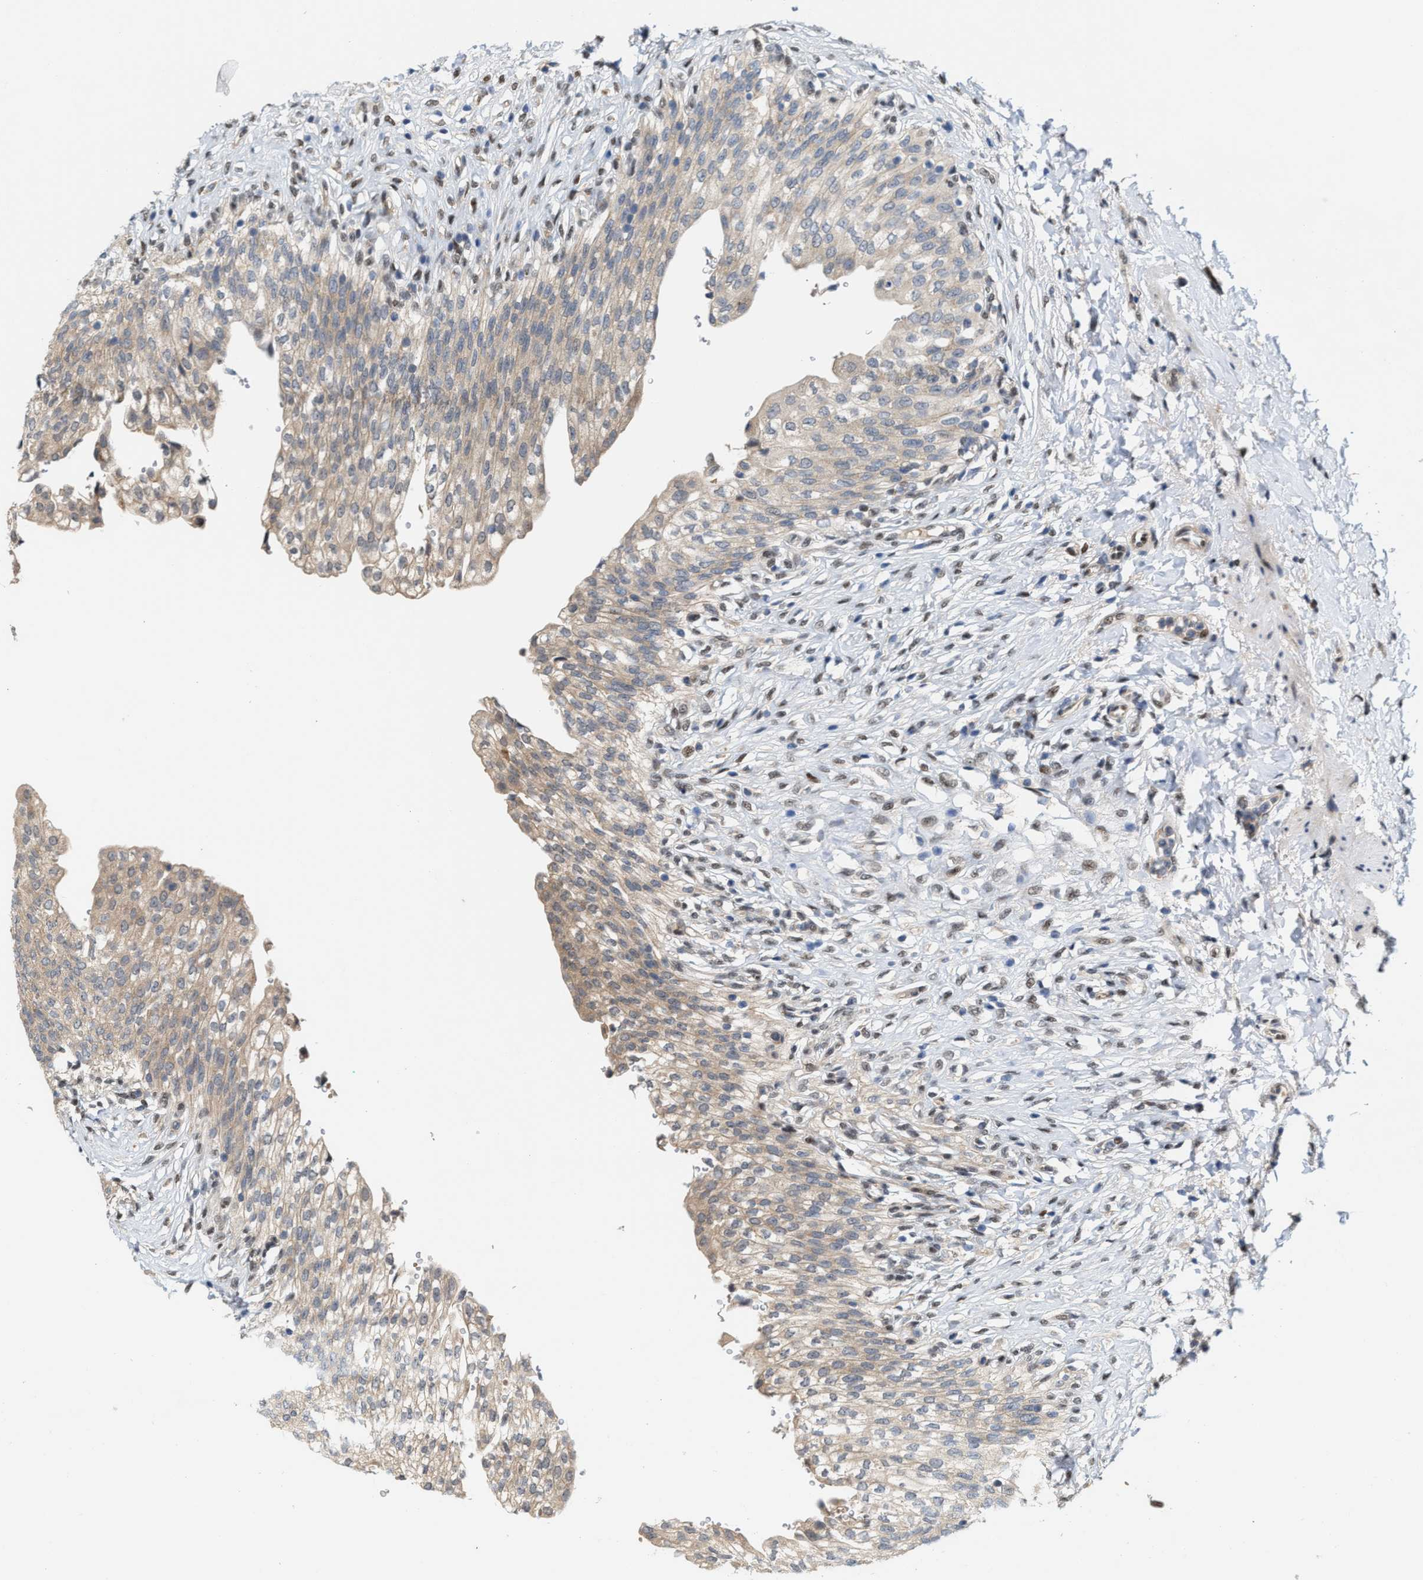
{"staining": {"intensity": "weak", "quantity": ">75%", "location": "cytoplasmic/membranous"}, "tissue": "urinary bladder", "cell_type": "Urothelial cells", "image_type": "normal", "snomed": [{"axis": "morphology", "description": "Urothelial carcinoma, High grade"}, {"axis": "topography", "description": "Urinary bladder"}], "caption": "Immunohistochemistry photomicrograph of unremarkable urinary bladder stained for a protein (brown), which displays low levels of weak cytoplasmic/membranous staining in approximately >75% of urothelial cells.", "gene": "TCF4", "patient": {"sex": "male", "age": 46}}